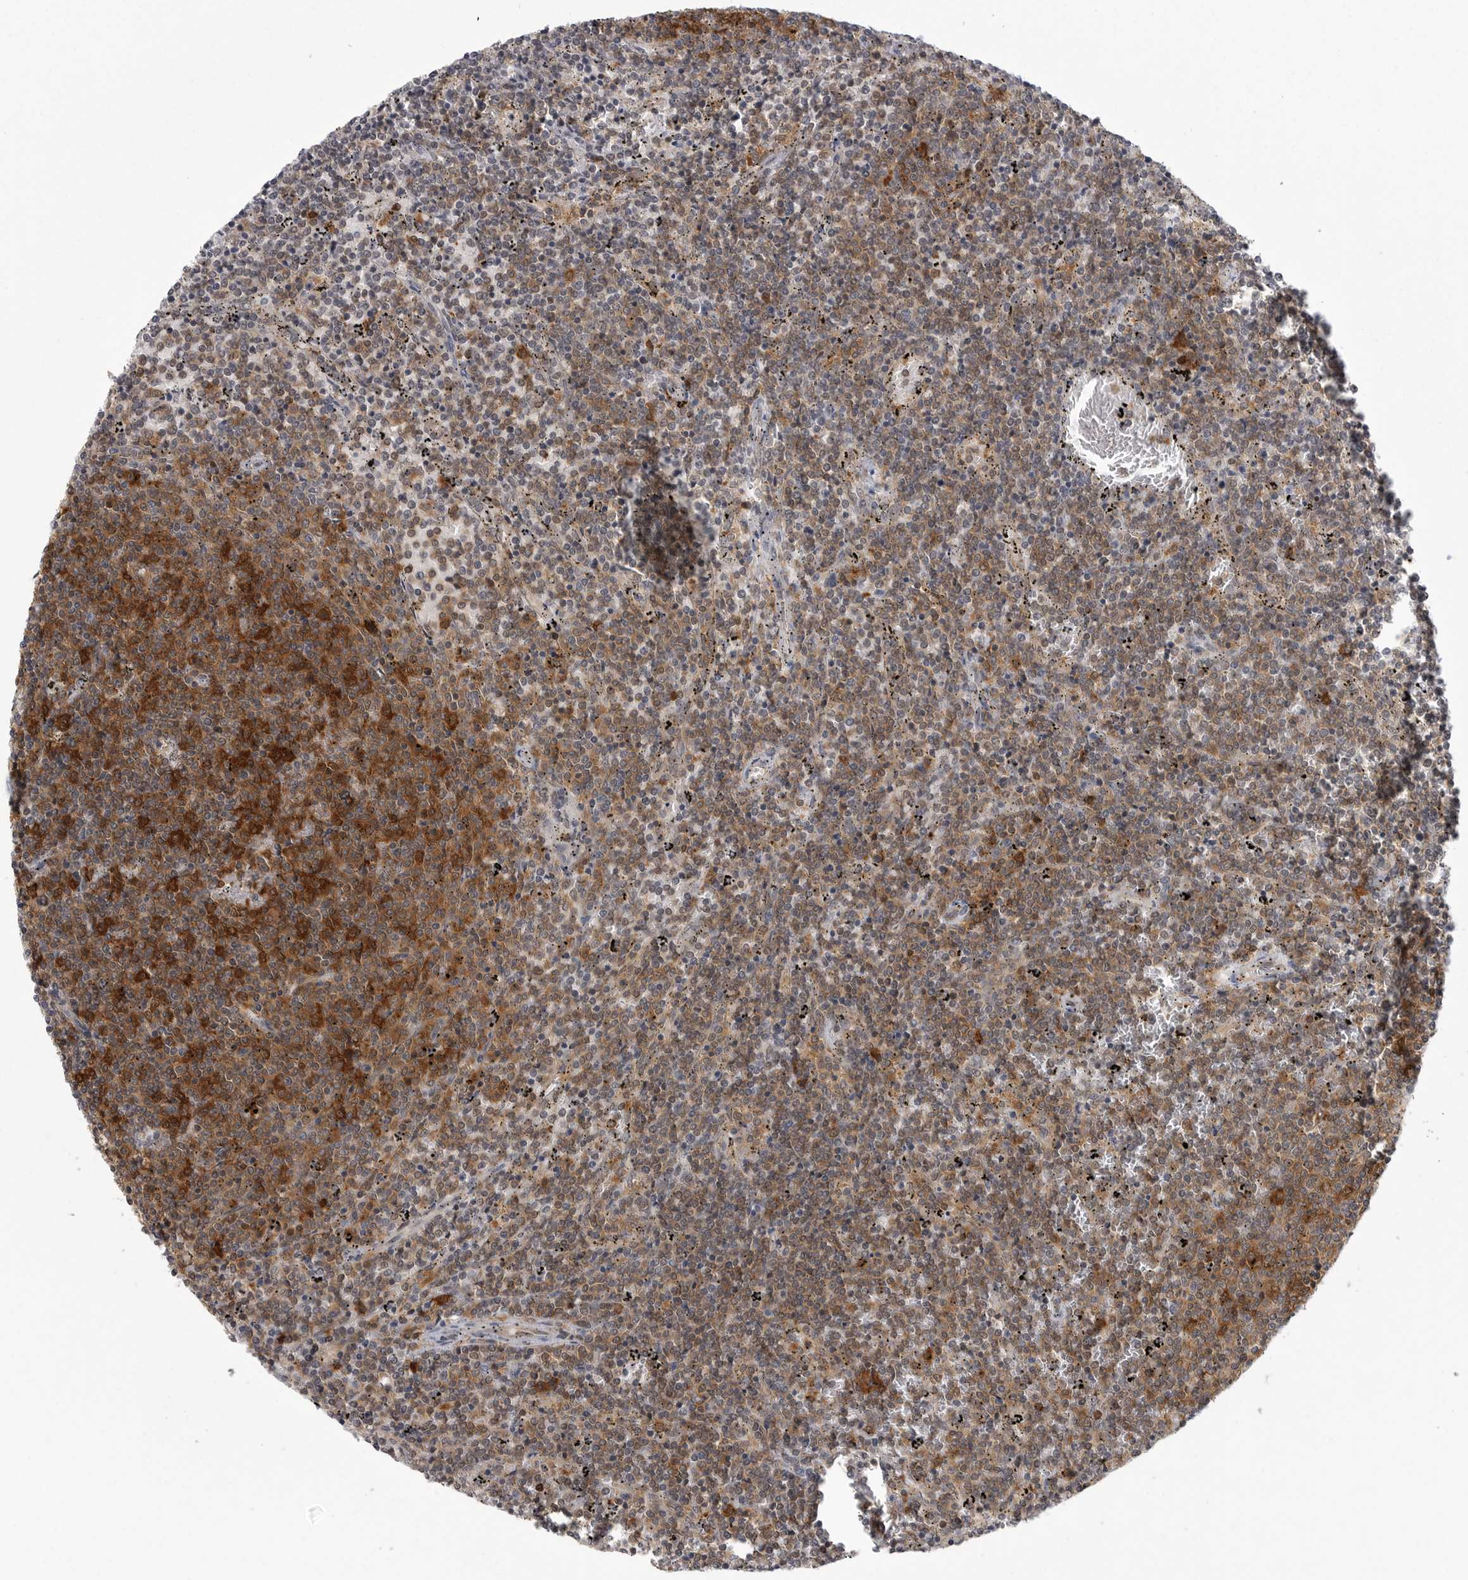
{"staining": {"intensity": "moderate", "quantity": ">75%", "location": "cytoplasmic/membranous"}, "tissue": "lymphoma", "cell_type": "Tumor cells", "image_type": "cancer", "snomed": [{"axis": "morphology", "description": "Malignant lymphoma, non-Hodgkin's type, Low grade"}, {"axis": "topography", "description": "Spleen"}], "caption": "There is medium levels of moderate cytoplasmic/membranous expression in tumor cells of lymphoma, as demonstrated by immunohistochemical staining (brown color).", "gene": "CACYBP", "patient": {"sex": "female", "age": 50}}